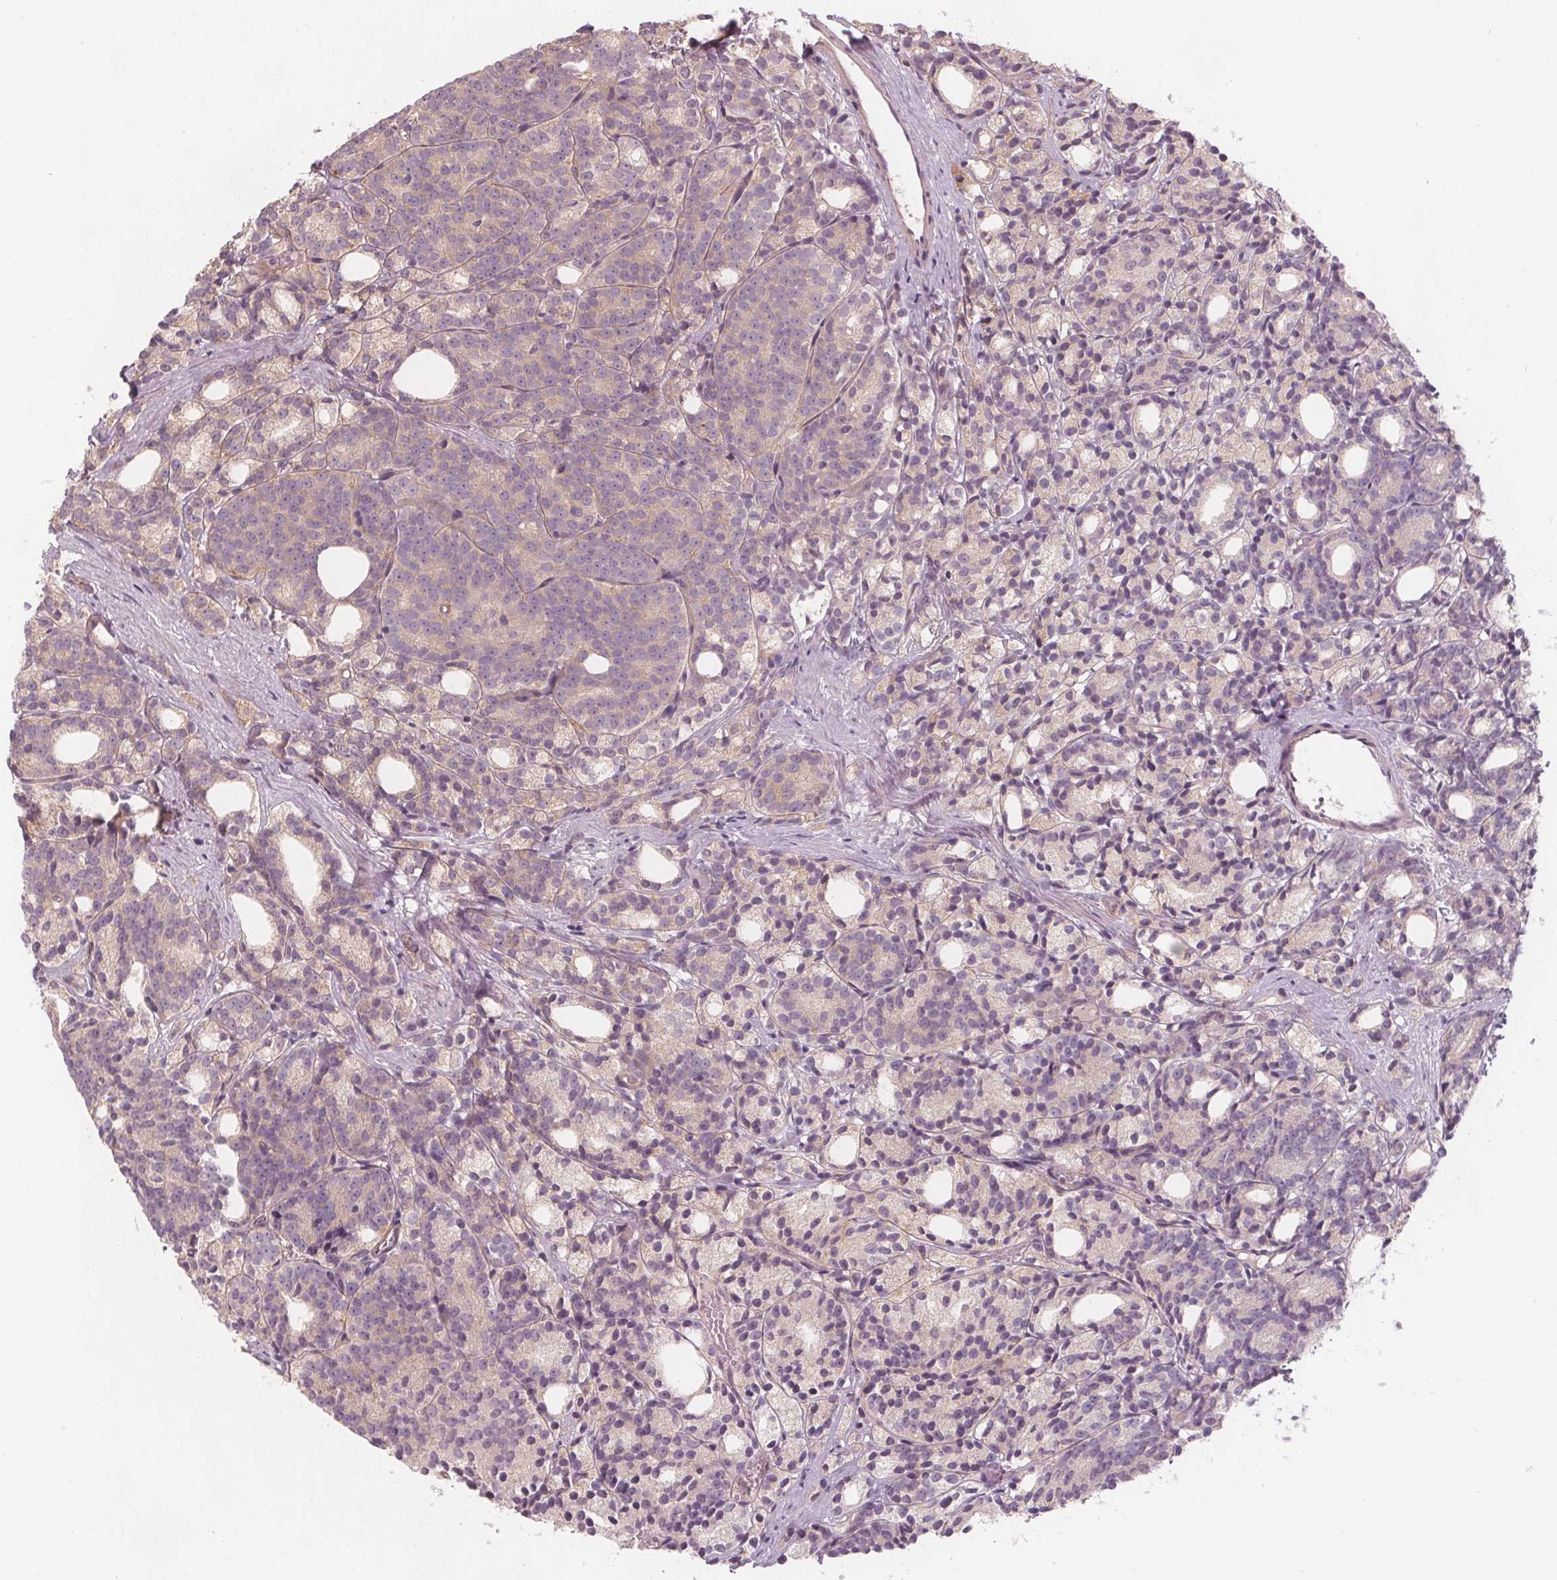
{"staining": {"intensity": "weak", "quantity": "<25%", "location": "cytoplasmic/membranous"}, "tissue": "prostate cancer", "cell_type": "Tumor cells", "image_type": "cancer", "snomed": [{"axis": "morphology", "description": "Adenocarcinoma, High grade"}, {"axis": "topography", "description": "Prostate"}], "caption": "Prostate cancer (high-grade adenocarcinoma) was stained to show a protein in brown. There is no significant expression in tumor cells.", "gene": "VNN1", "patient": {"sex": "male", "age": 53}}